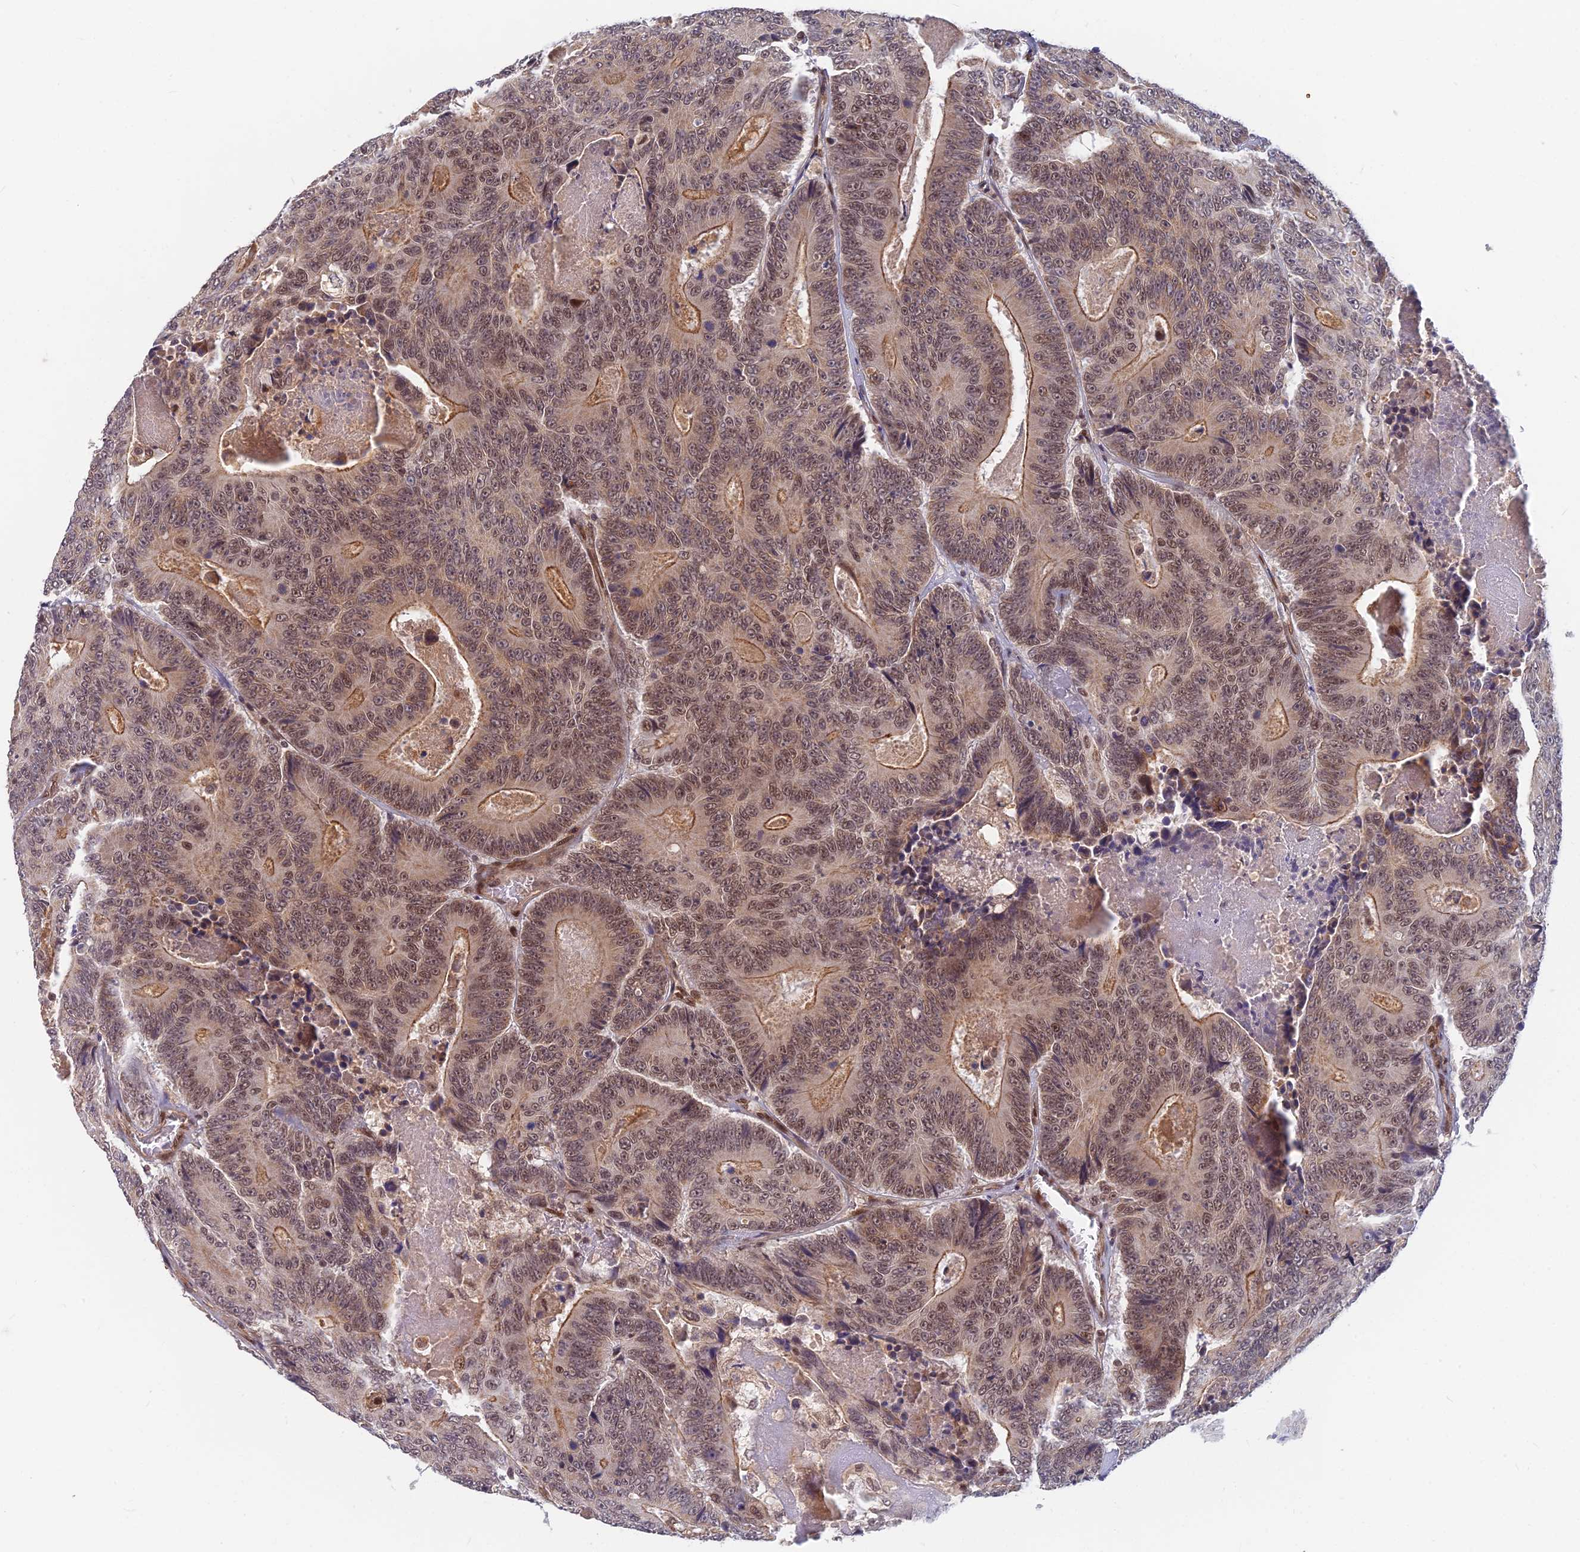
{"staining": {"intensity": "moderate", "quantity": "25%-75%", "location": "cytoplasmic/membranous,nuclear"}, "tissue": "colorectal cancer", "cell_type": "Tumor cells", "image_type": "cancer", "snomed": [{"axis": "morphology", "description": "Adenocarcinoma, NOS"}, {"axis": "topography", "description": "Colon"}], "caption": "Moderate cytoplasmic/membranous and nuclear positivity is present in approximately 25%-75% of tumor cells in colorectal adenocarcinoma. Ihc stains the protein in brown and the nuclei are stained blue.", "gene": "TCEA2", "patient": {"sex": "male", "age": 83}}